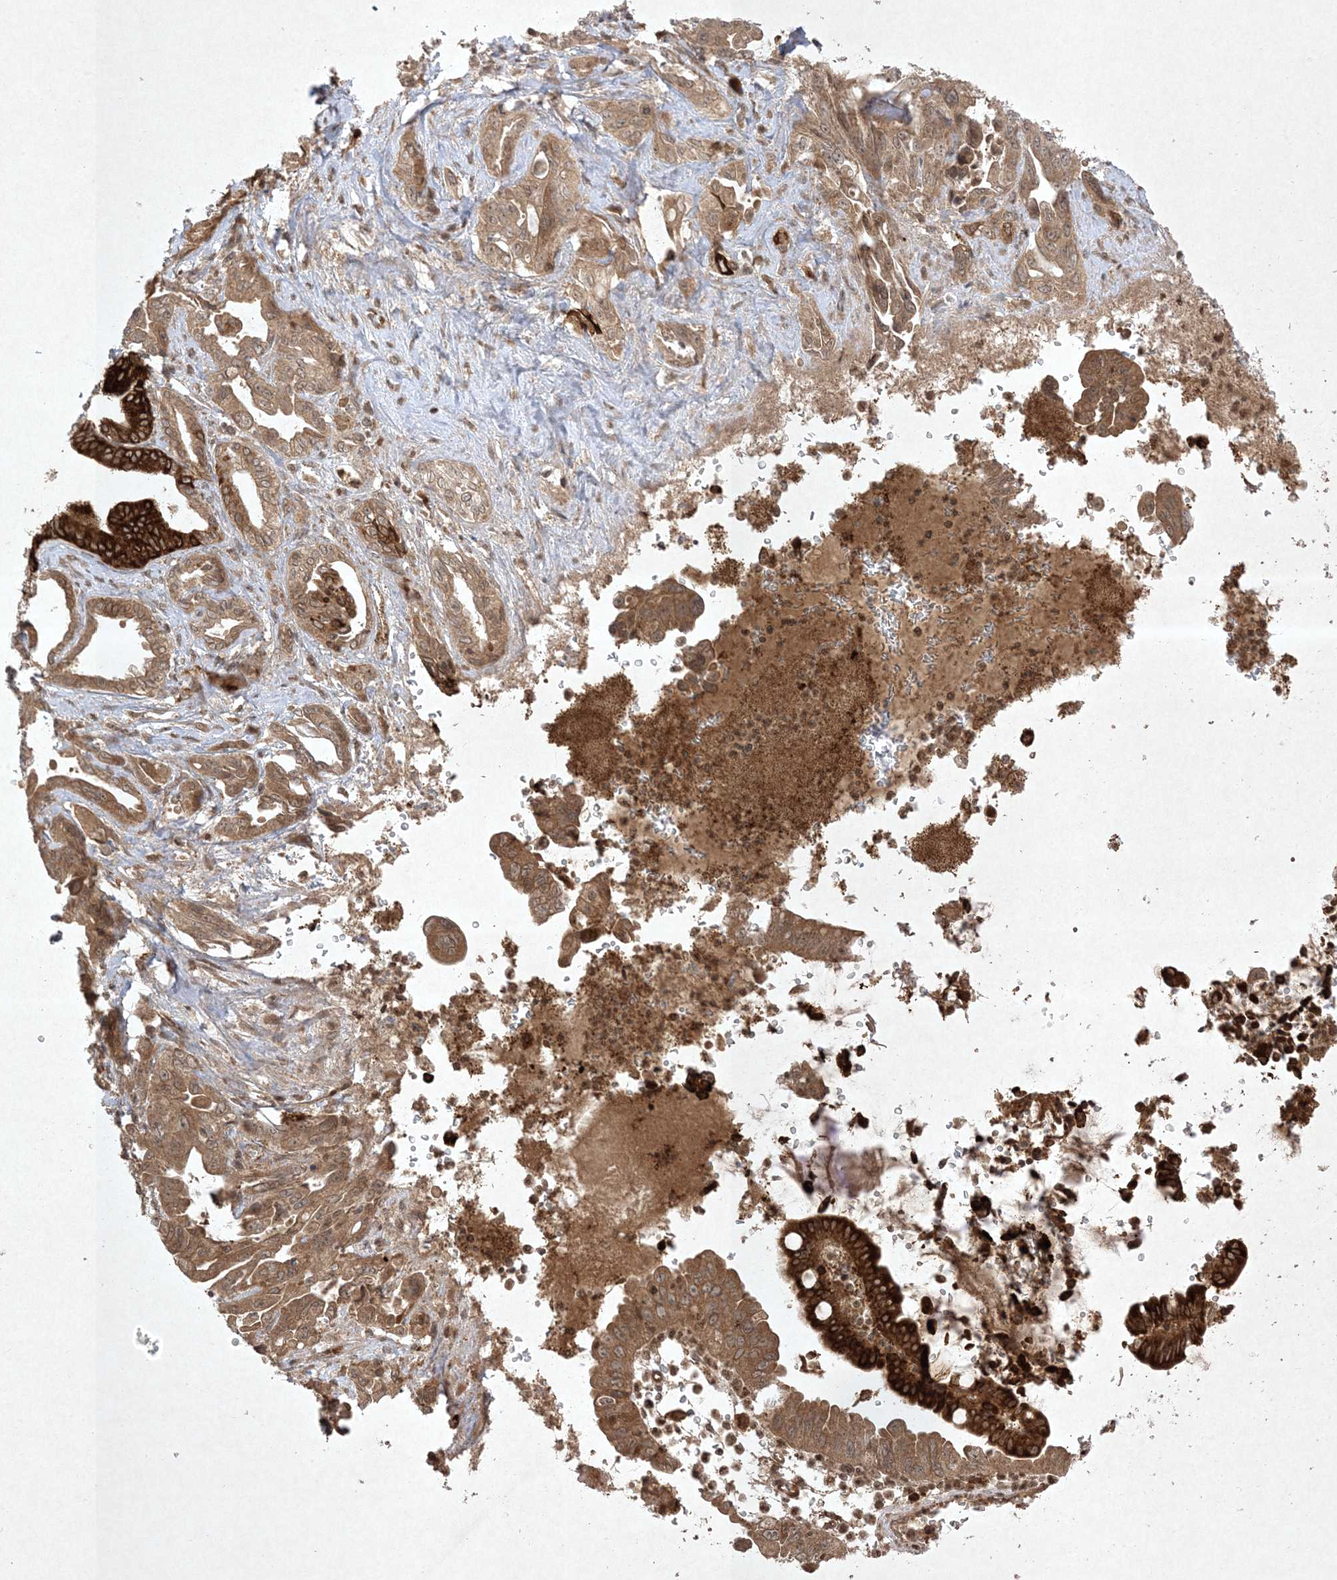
{"staining": {"intensity": "moderate", "quantity": ">75%", "location": "cytoplasmic/membranous"}, "tissue": "pancreatic cancer", "cell_type": "Tumor cells", "image_type": "cancer", "snomed": [{"axis": "morphology", "description": "Adenocarcinoma, NOS"}, {"axis": "topography", "description": "Pancreas"}], "caption": "Tumor cells display medium levels of moderate cytoplasmic/membranous staining in approximately >75% of cells in pancreatic adenocarcinoma.", "gene": "PTK6", "patient": {"sex": "male", "age": 70}}